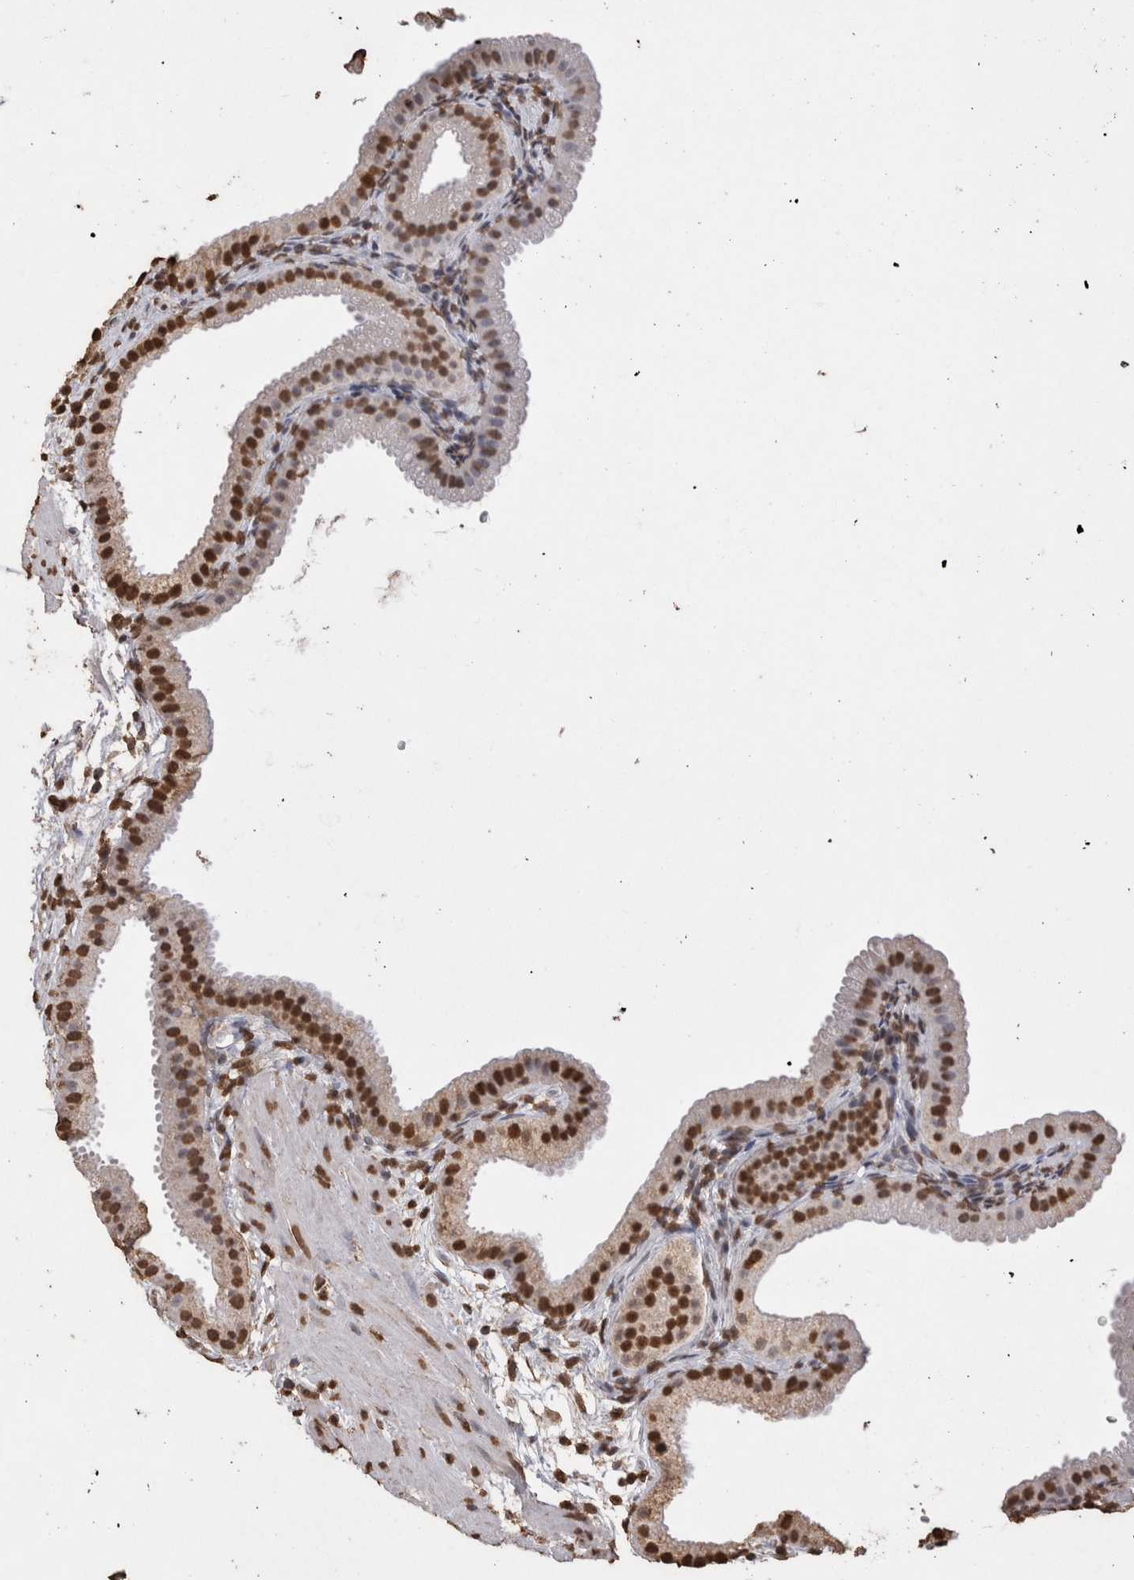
{"staining": {"intensity": "strong", "quantity": "25%-75%", "location": "nuclear"}, "tissue": "gallbladder", "cell_type": "Glandular cells", "image_type": "normal", "snomed": [{"axis": "morphology", "description": "Normal tissue, NOS"}, {"axis": "topography", "description": "Gallbladder"}], "caption": "An image showing strong nuclear expression in approximately 25%-75% of glandular cells in normal gallbladder, as visualized by brown immunohistochemical staining.", "gene": "NTHL1", "patient": {"sex": "female", "age": 64}}